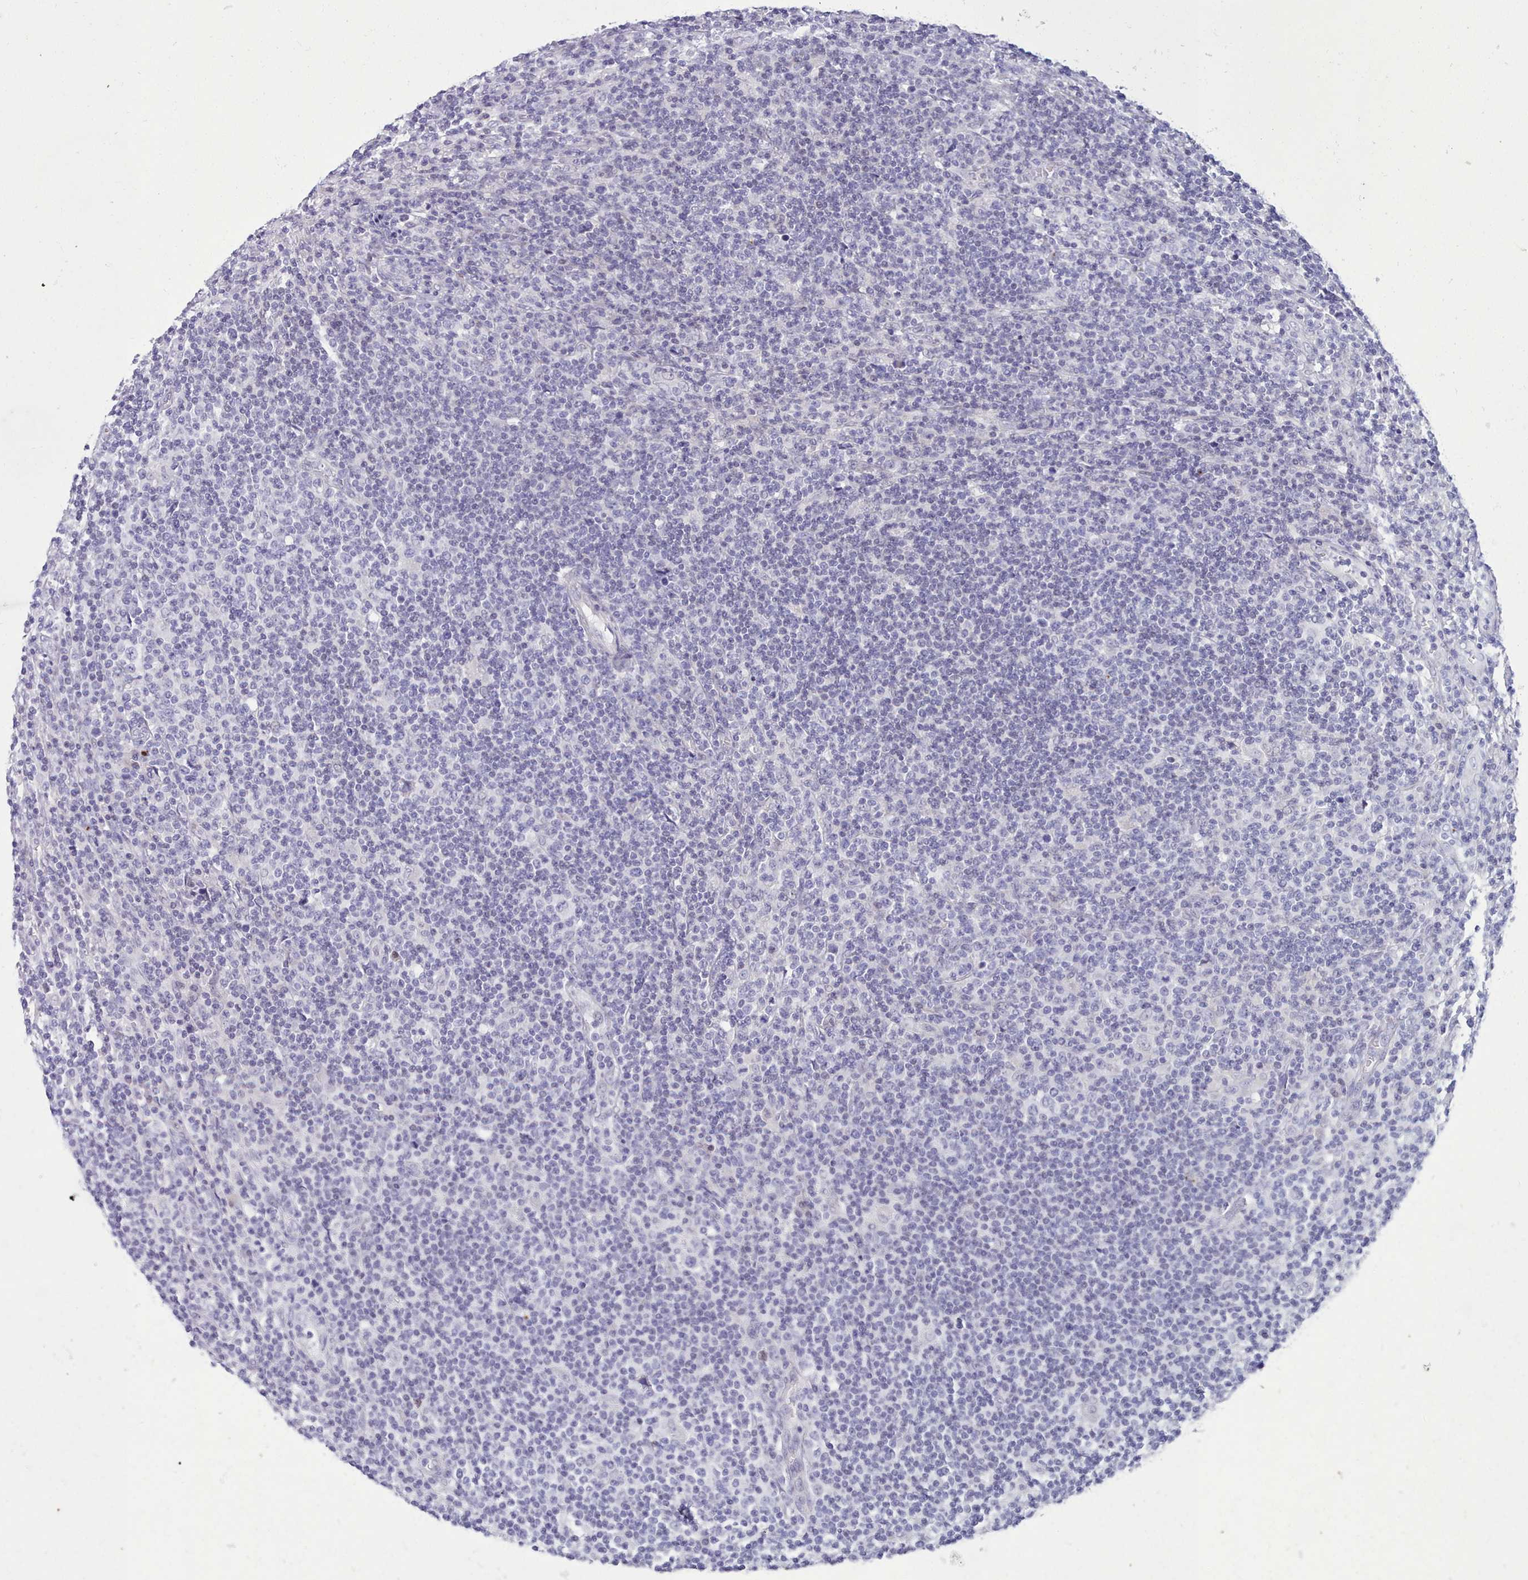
{"staining": {"intensity": "negative", "quantity": "none", "location": "none"}, "tissue": "lymphoma", "cell_type": "Tumor cells", "image_type": "cancer", "snomed": [{"axis": "morphology", "description": "Hodgkin's disease, NOS"}, {"axis": "topography", "description": "Lymph node"}], "caption": "This is a photomicrograph of immunohistochemistry (IHC) staining of lymphoma, which shows no expression in tumor cells. The staining is performed using DAB (3,3'-diaminobenzidine) brown chromogen with nuclei counter-stained in using hematoxylin.", "gene": "TMEM253", "patient": {"sex": "male", "age": 83}}